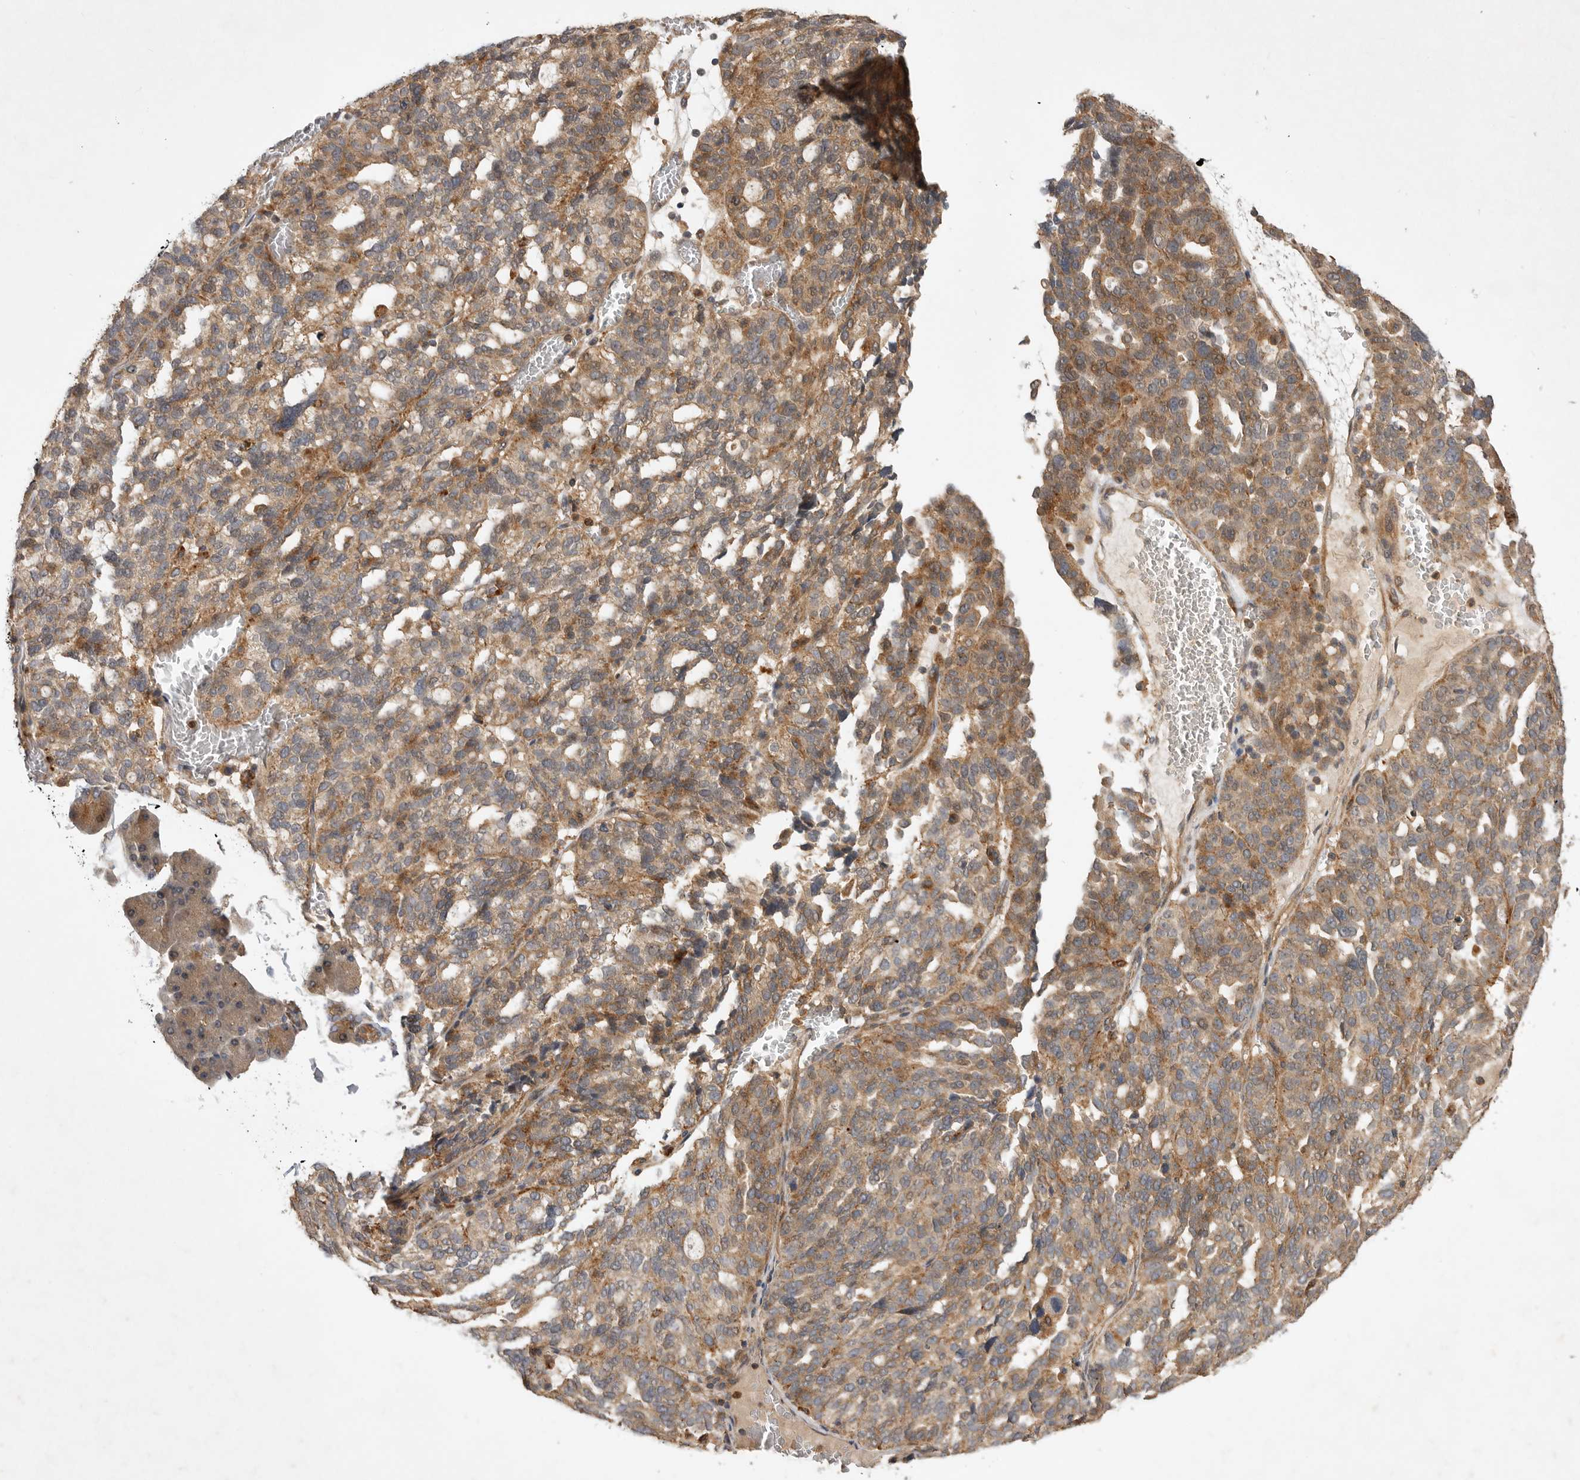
{"staining": {"intensity": "moderate", "quantity": ">75%", "location": "cytoplasmic/membranous"}, "tissue": "ovarian cancer", "cell_type": "Tumor cells", "image_type": "cancer", "snomed": [{"axis": "morphology", "description": "Cystadenocarcinoma, serous, NOS"}, {"axis": "topography", "description": "Ovary"}], "caption": "Ovarian cancer (serous cystadenocarcinoma) stained with immunohistochemistry reveals moderate cytoplasmic/membranous positivity in about >75% of tumor cells. (Brightfield microscopy of DAB IHC at high magnification).", "gene": "ZNF232", "patient": {"sex": "female", "age": 59}}